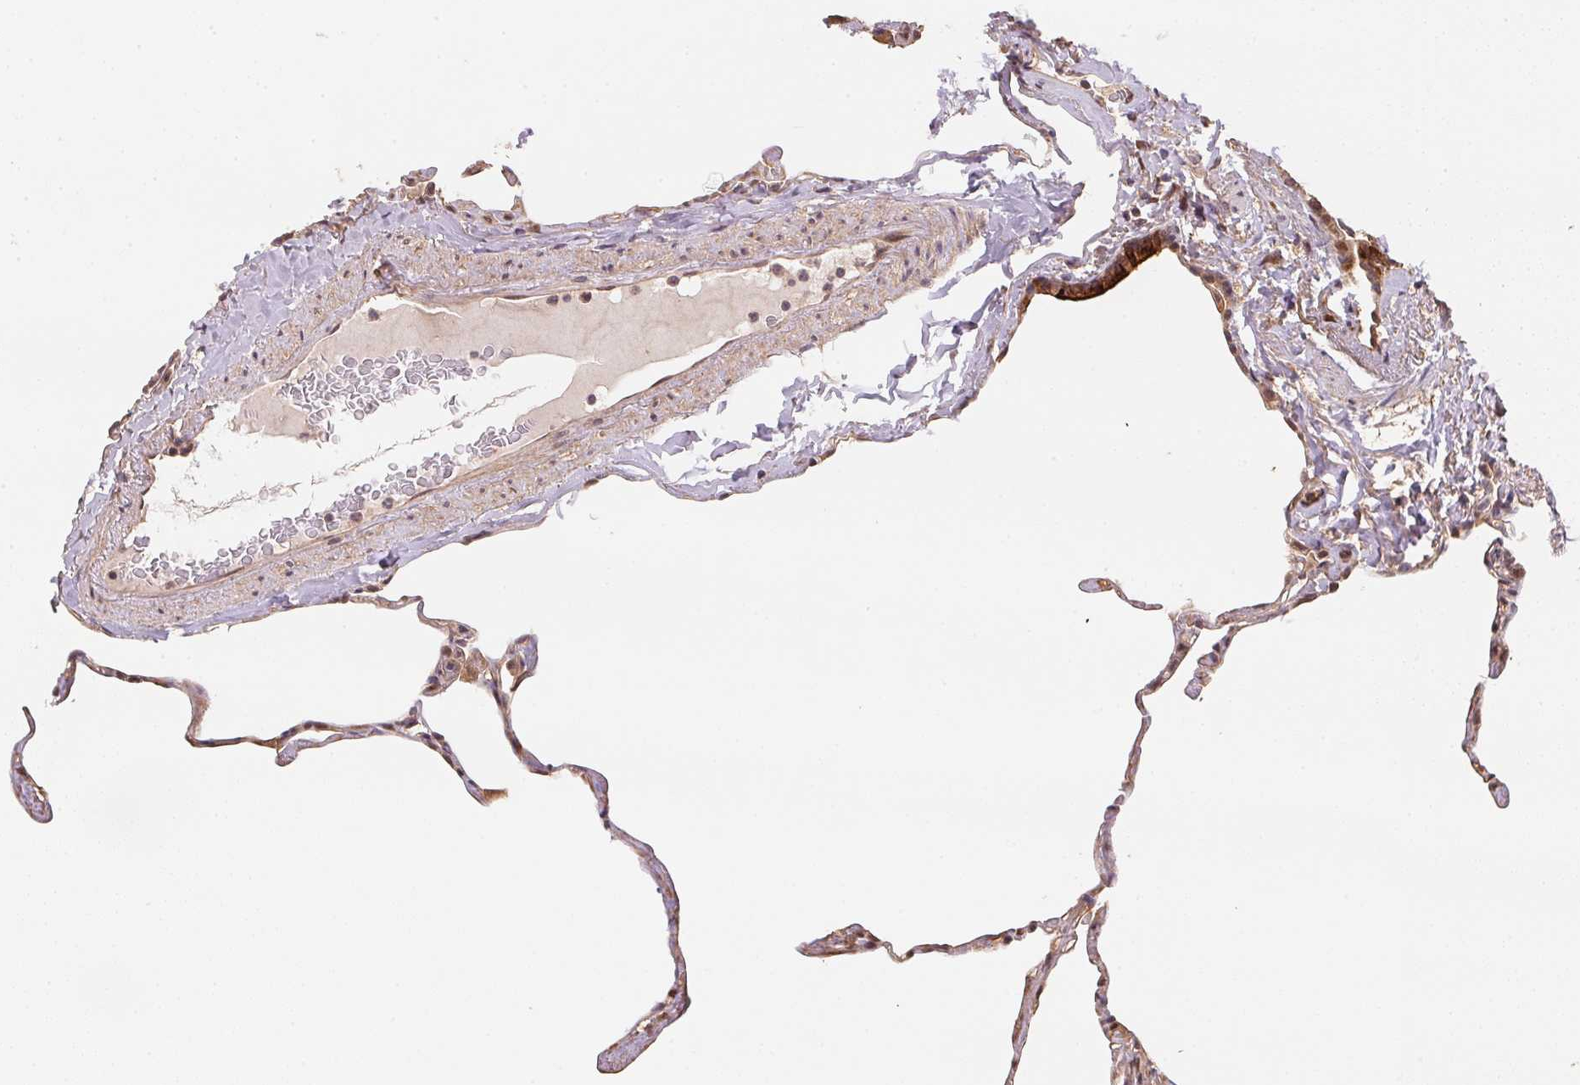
{"staining": {"intensity": "moderate", "quantity": "25%-75%", "location": "cytoplasmic/membranous,nuclear"}, "tissue": "lung", "cell_type": "Alveolar cells", "image_type": "normal", "snomed": [{"axis": "morphology", "description": "Normal tissue, NOS"}, {"axis": "topography", "description": "Lung"}], "caption": "The image displays a brown stain indicating the presence of a protein in the cytoplasmic/membranous,nuclear of alveolar cells in lung. The staining was performed using DAB to visualize the protein expression in brown, while the nuclei were stained in blue with hematoxylin (Magnification: 20x).", "gene": "TMEM222", "patient": {"sex": "male", "age": 65}}